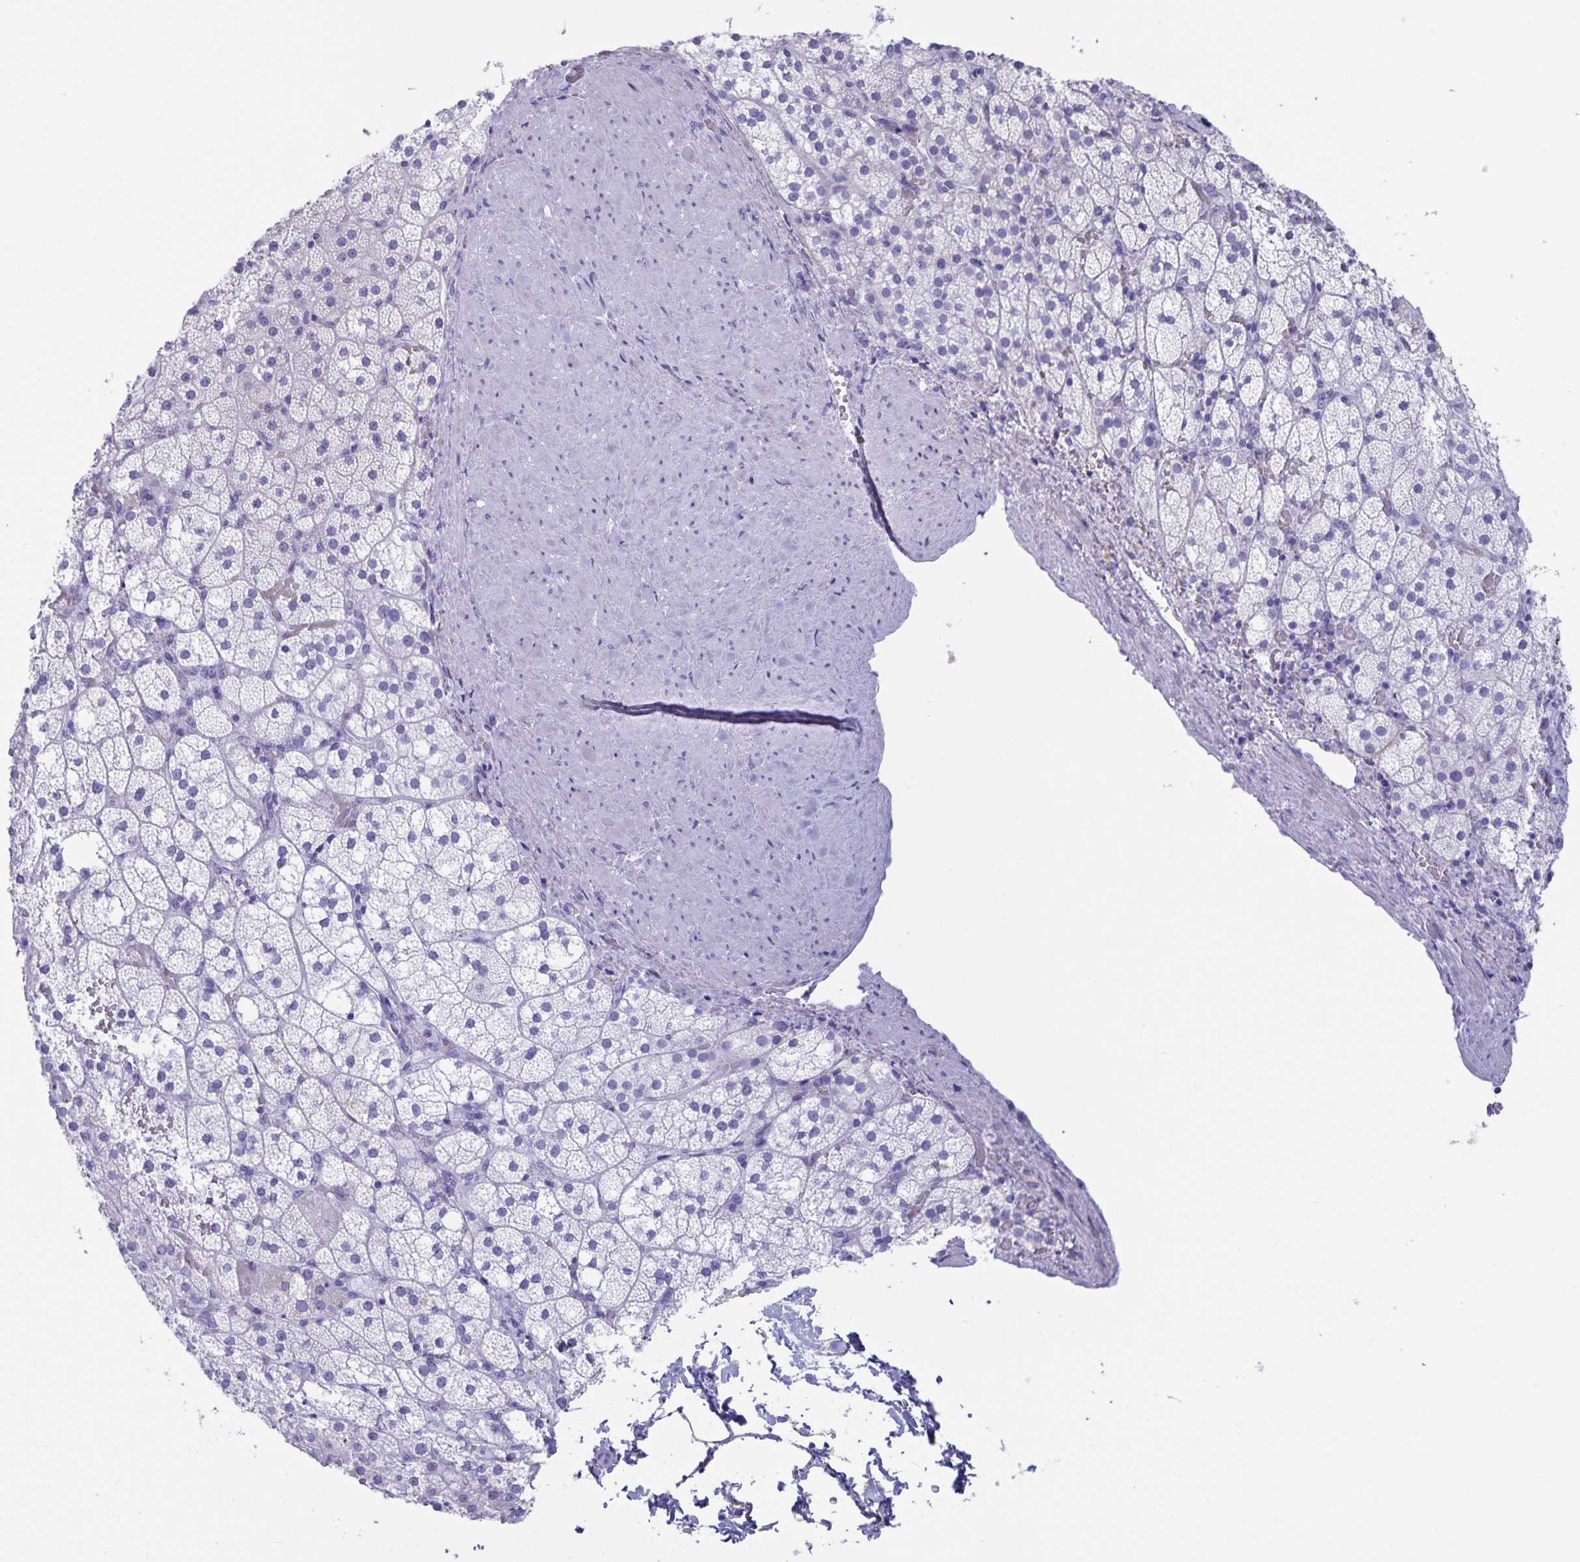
{"staining": {"intensity": "negative", "quantity": "none", "location": "none"}, "tissue": "adrenal gland", "cell_type": "Glandular cells", "image_type": "normal", "snomed": [{"axis": "morphology", "description": "Normal tissue, NOS"}, {"axis": "topography", "description": "Adrenal gland"}], "caption": "Adrenal gland stained for a protein using immunohistochemistry (IHC) demonstrates no staining glandular cells.", "gene": "AQP4", "patient": {"sex": "male", "age": 53}}